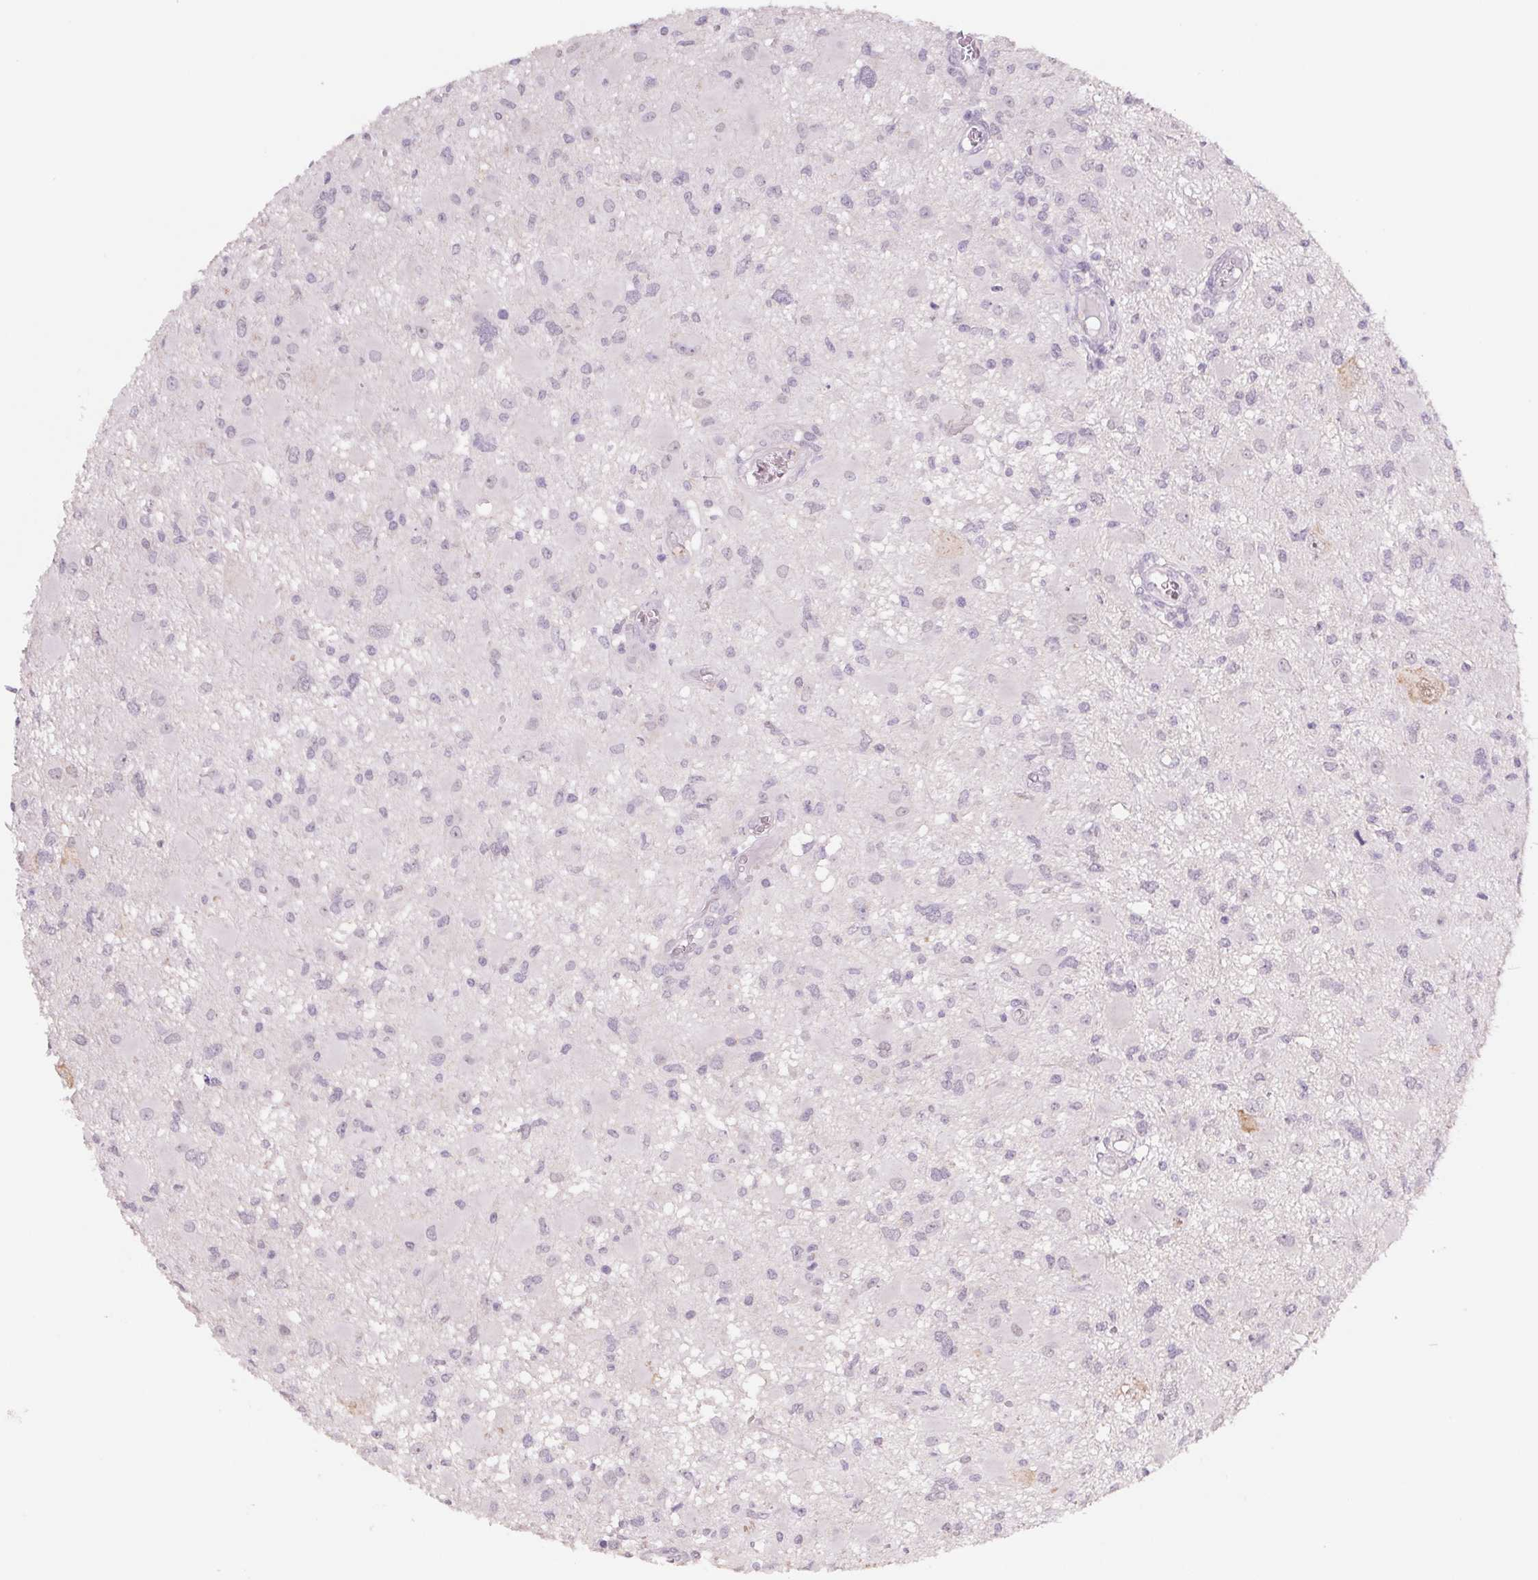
{"staining": {"intensity": "negative", "quantity": "none", "location": "none"}, "tissue": "glioma", "cell_type": "Tumor cells", "image_type": "cancer", "snomed": [{"axis": "morphology", "description": "Glioma, malignant, High grade"}, {"axis": "topography", "description": "Brain"}], "caption": "Protein analysis of malignant glioma (high-grade) demonstrates no significant expression in tumor cells.", "gene": "PNMA8B", "patient": {"sex": "male", "age": 54}}